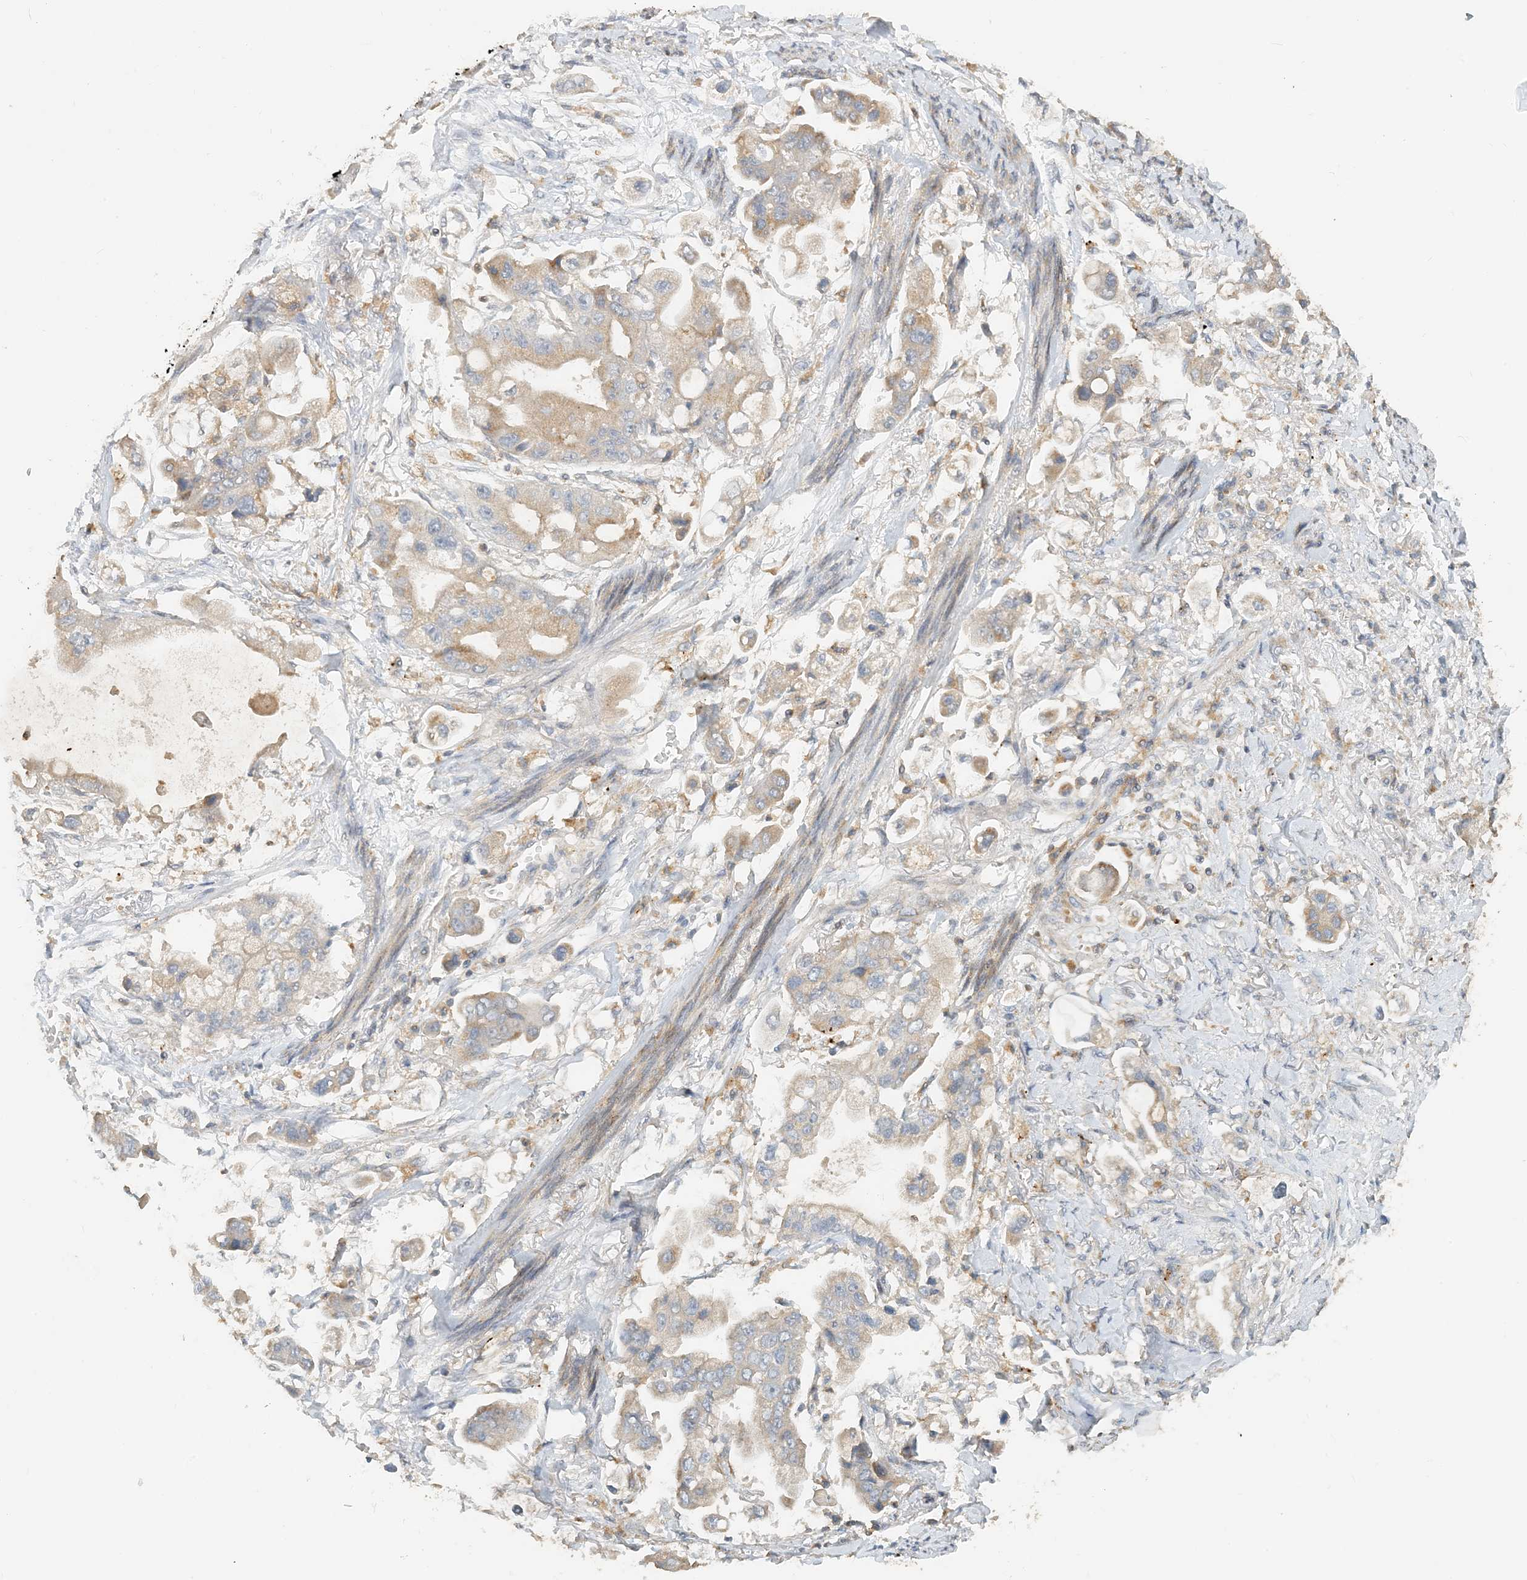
{"staining": {"intensity": "moderate", "quantity": "25%-75%", "location": "cytoplasmic/membranous"}, "tissue": "stomach cancer", "cell_type": "Tumor cells", "image_type": "cancer", "snomed": [{"axis": "morphology", "description": "Adenocarcinoma, NOS"}, {"axis": "topography", "description": "Stomach"}], "caption": "An image of human stomach adenocarcinoma stained for a protein exhibits moderate cytoplasmic/membranous brown staining in tumor cells.", "gene": "SPPL2A", "patient": {"sex": "male", "age": 62}}